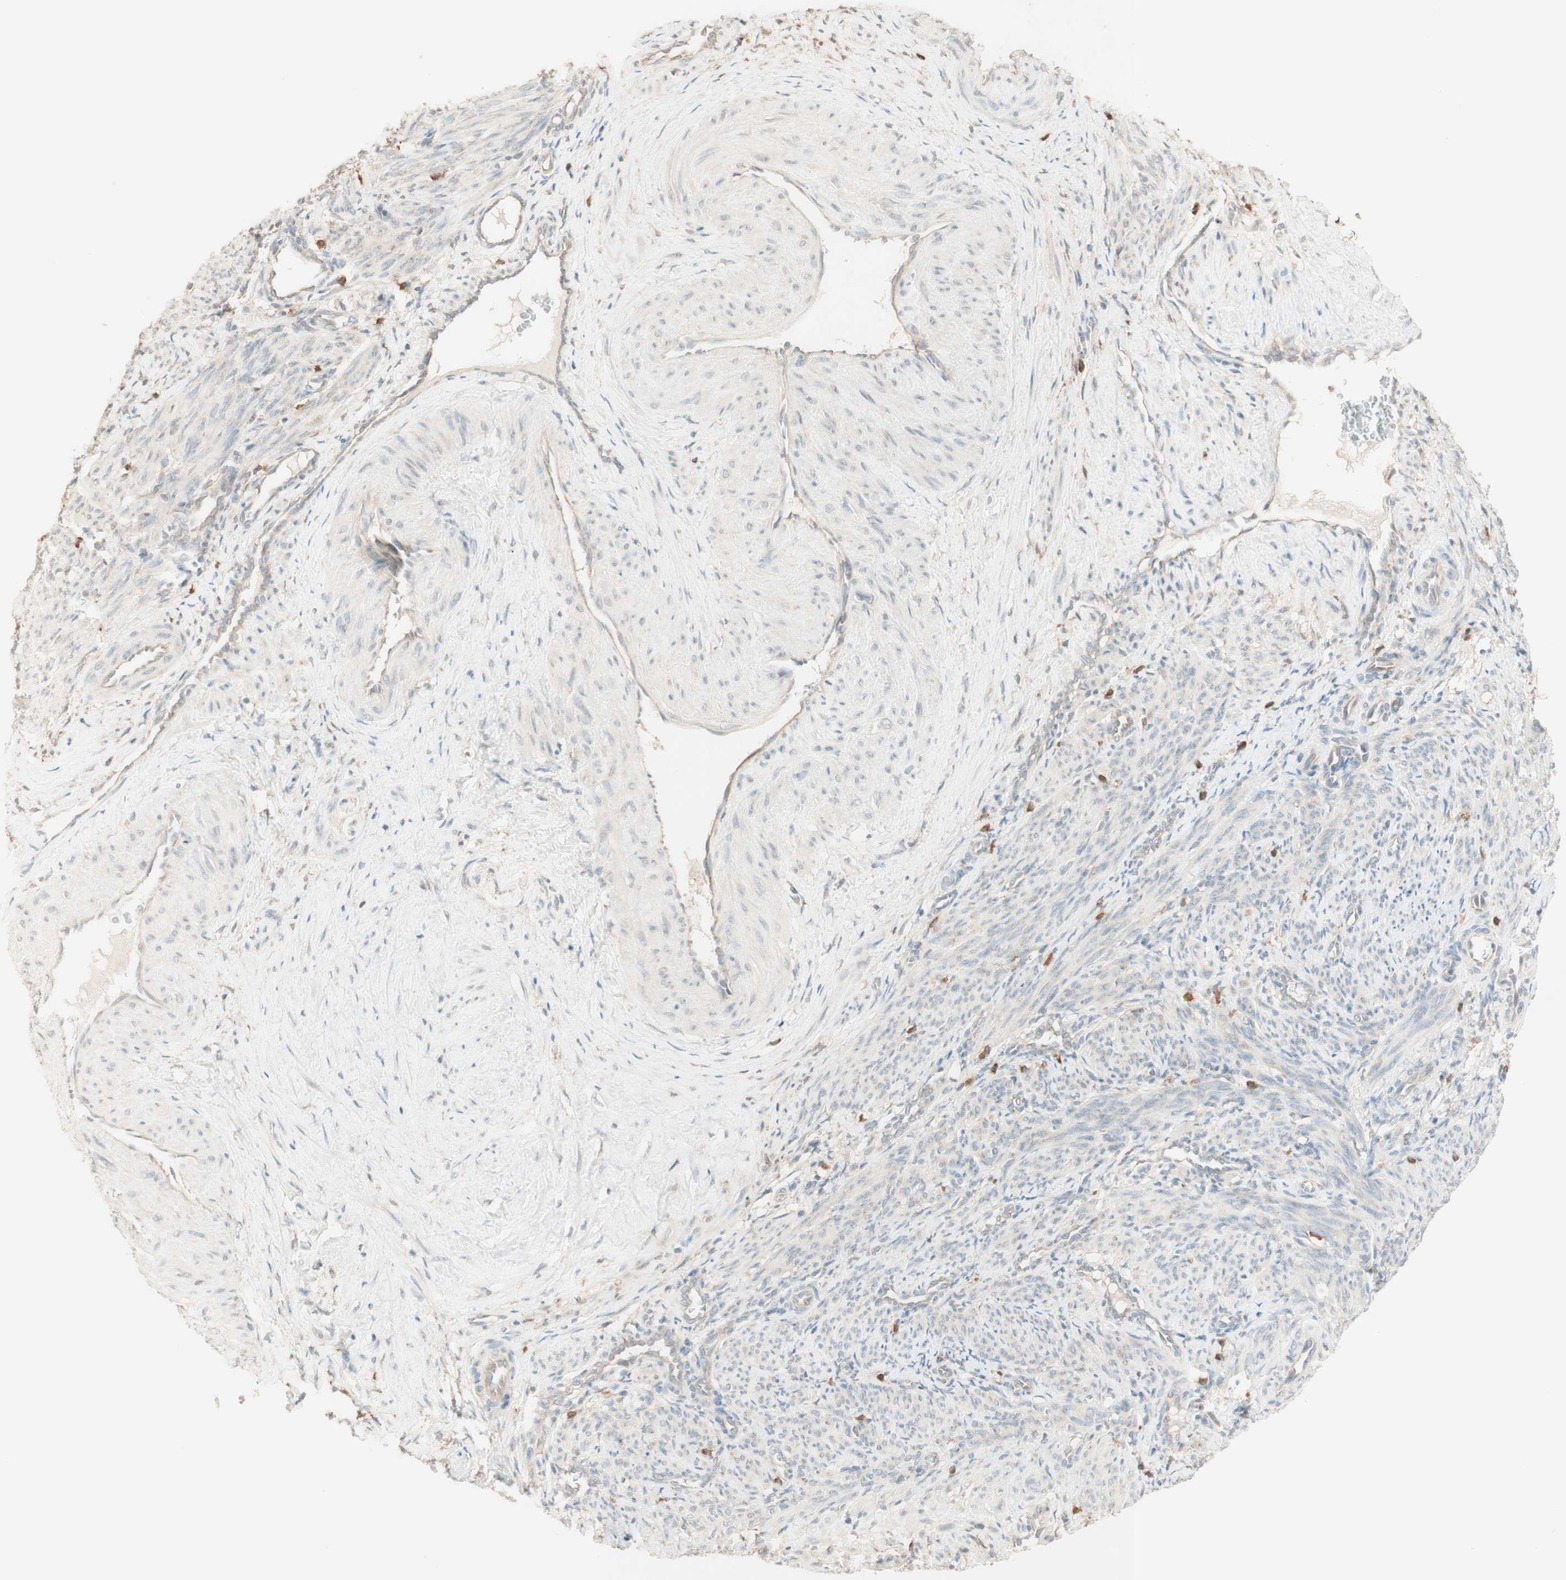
{"staining": {"intensity": "weak", "quantity": "<25%", "location": "cytoplasmic/membranous"}, "tissue": "smooth muscle", "cell_type": "Smooth muscle cells", "image_type": "normal", "snomed": [{"axis": "morphology", "description": "Normal tissue, NOS"}, {"axis": "topography", "description": "Endometrium"}], "caption": "High power microscopy micrograph of an immunohistochemistry image of normal smooth muscle, revealing no significant positivity in smooth muscle cells.", "gene": "CLCN2", "patient": {"sex": "female", "age": 33}}